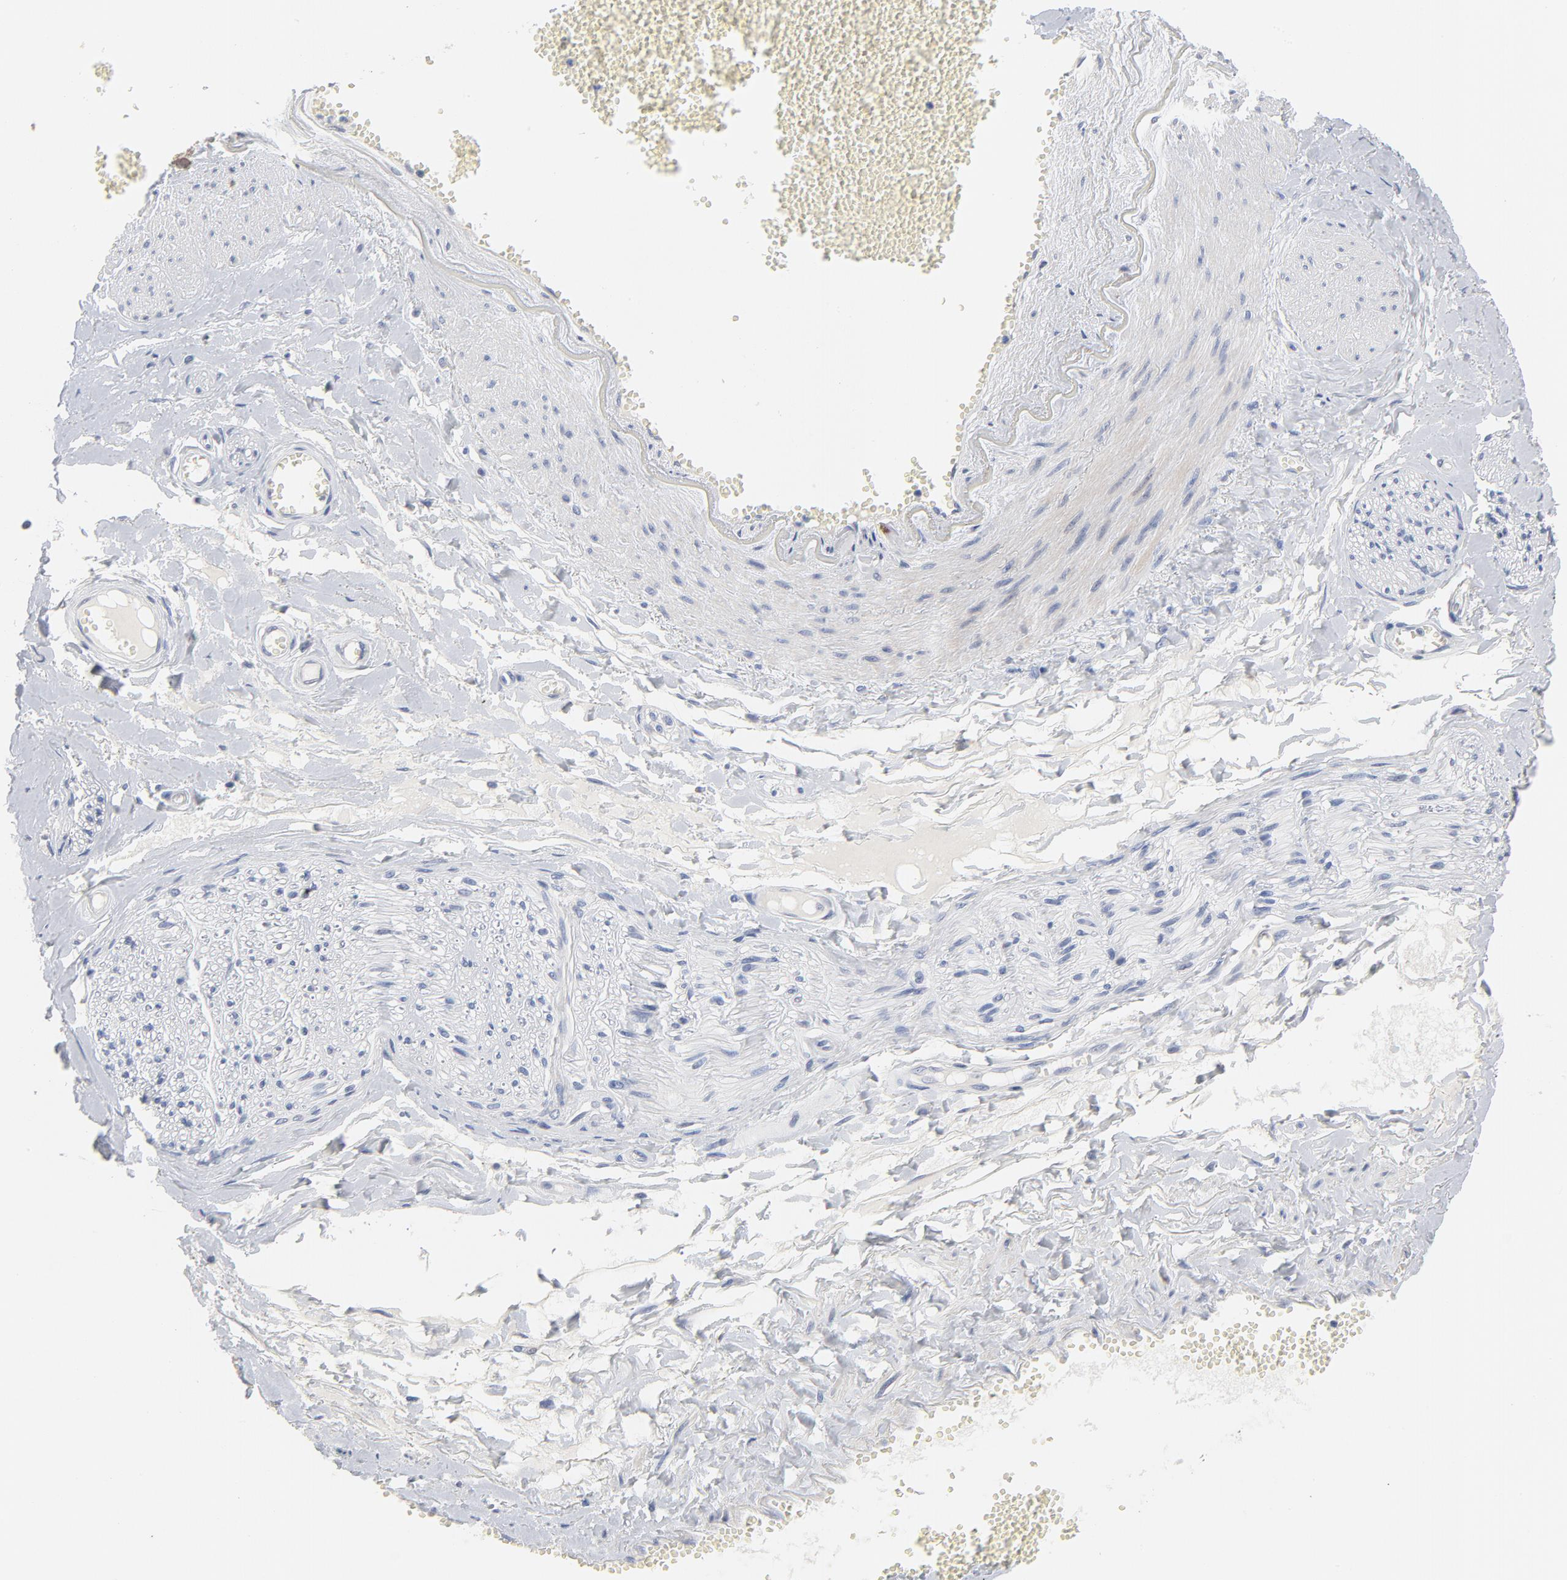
{"staining": {"intensity": "negative", "quantity": "none", "location": "none"}, "tissue": "adipose tissue", "cell_type": "Adipocytes", "image_type": "normal", "snomed": [{"axis": "morphology", "description": "Normal tissue, NOS"}, {"axis": "morphology", "description": "Inflammation, NOS"}, {"axis": "topography", "description": "Salivary gland"}, {"axis": "topography", "description": "Peripheral nerve tissue"}], "caption": "Human adipose tissue stained for a protein using IHC shows no staining in adipocytes.", "gene": "KCNK13", "patient": {"sex": "female", "age": 75}}